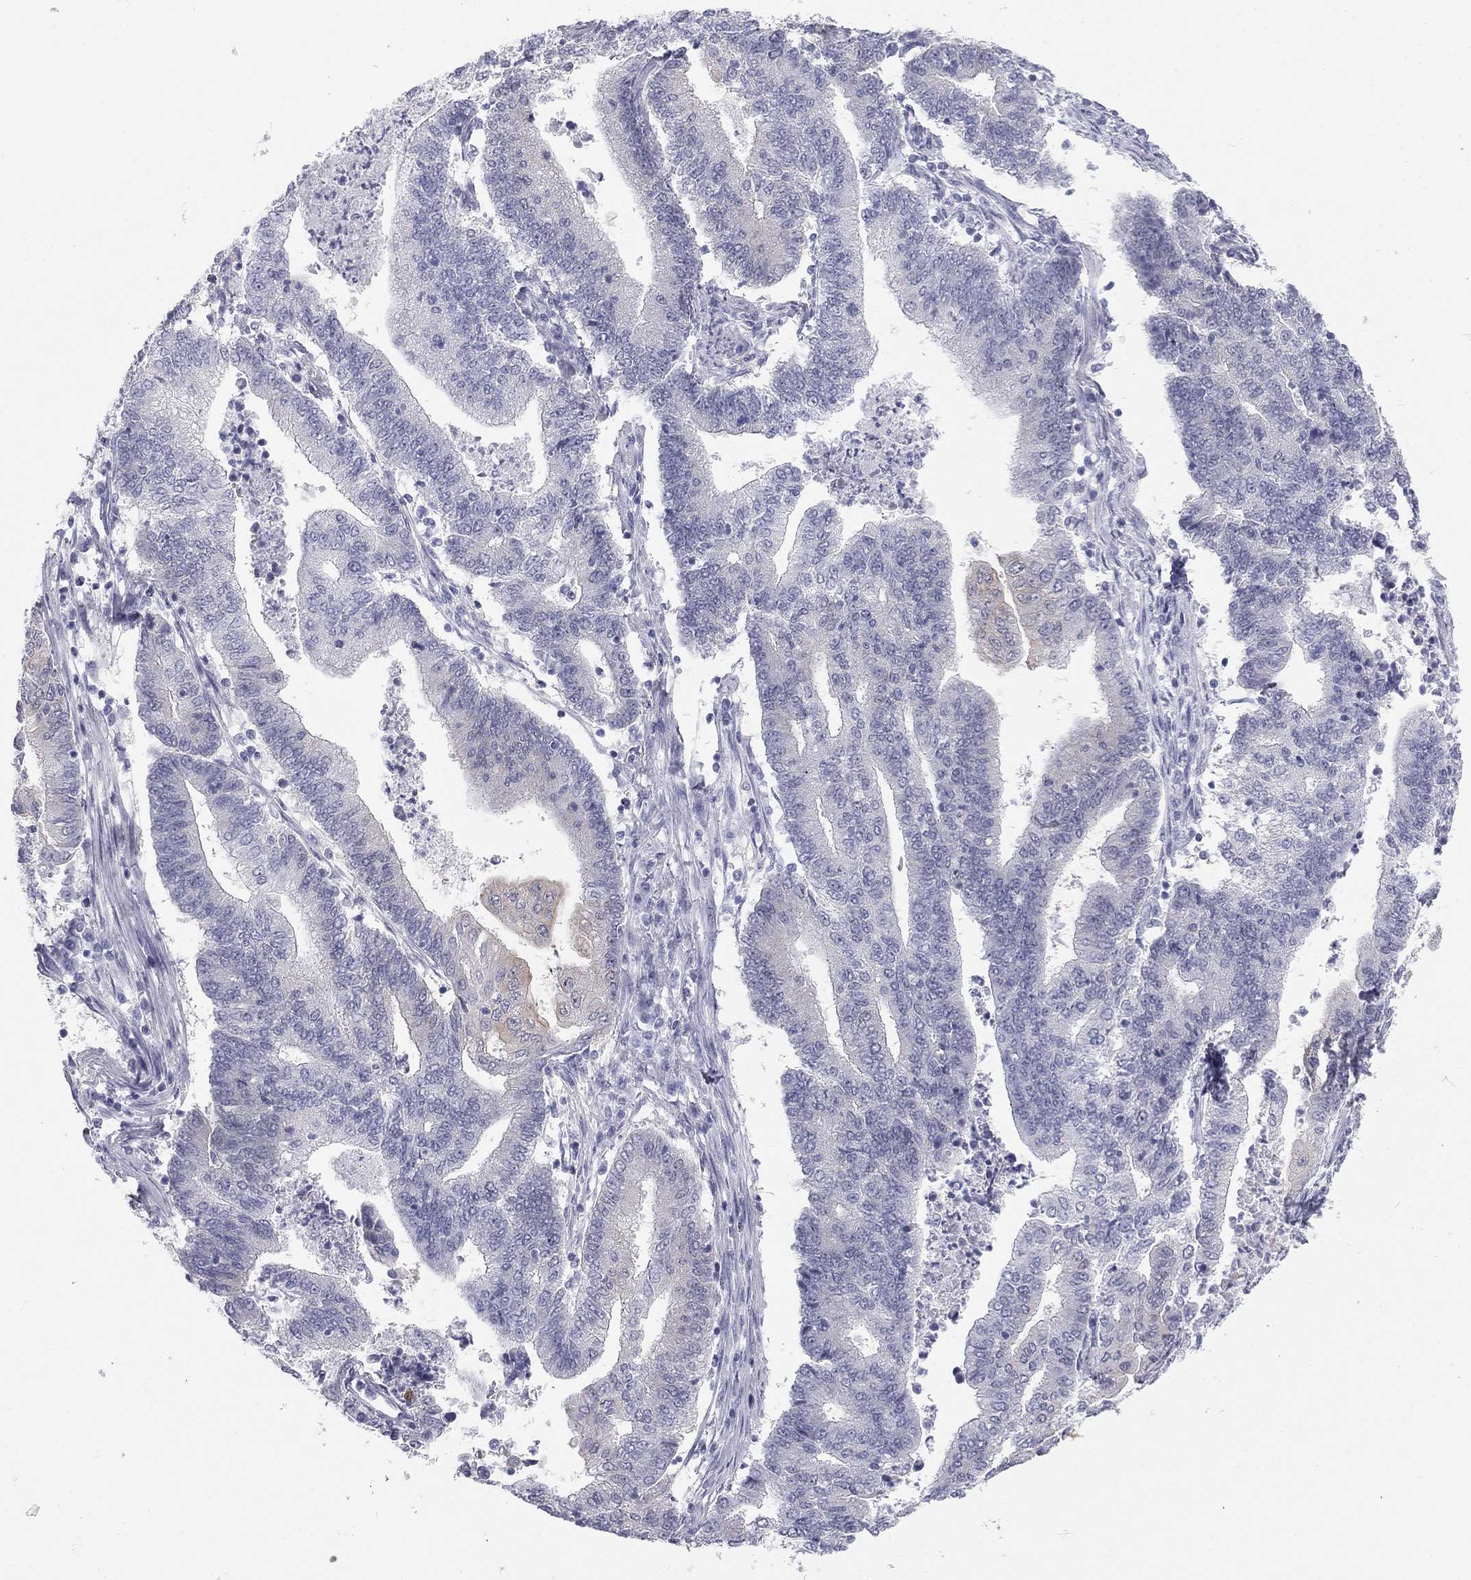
{"staining": {"intensity": "negative", "quantity": "none", "location": "none"}, "tissue": "endometrial cancer", "cell_type": "Tumor cells", "image_type": "cancer", "snomed": [{"axis": "morphology", "description": "Adenocarcinoma, NOS"}, {"axis": "topography", "description": "Uterus"}, {"axis": "topography", "description": "Endometrium"}], "caption": "Tumor cells are negative for brown protein staining in endometrial cancer (adenocarcinoma). (Stains: DAB immunohistochemistry (IHC) with hematoxylin counter stain, Microscopy: brightfield microscopy at high magnification).", "gene": "SULT2B1", "patient": {"sex": "female", "age": 54}}